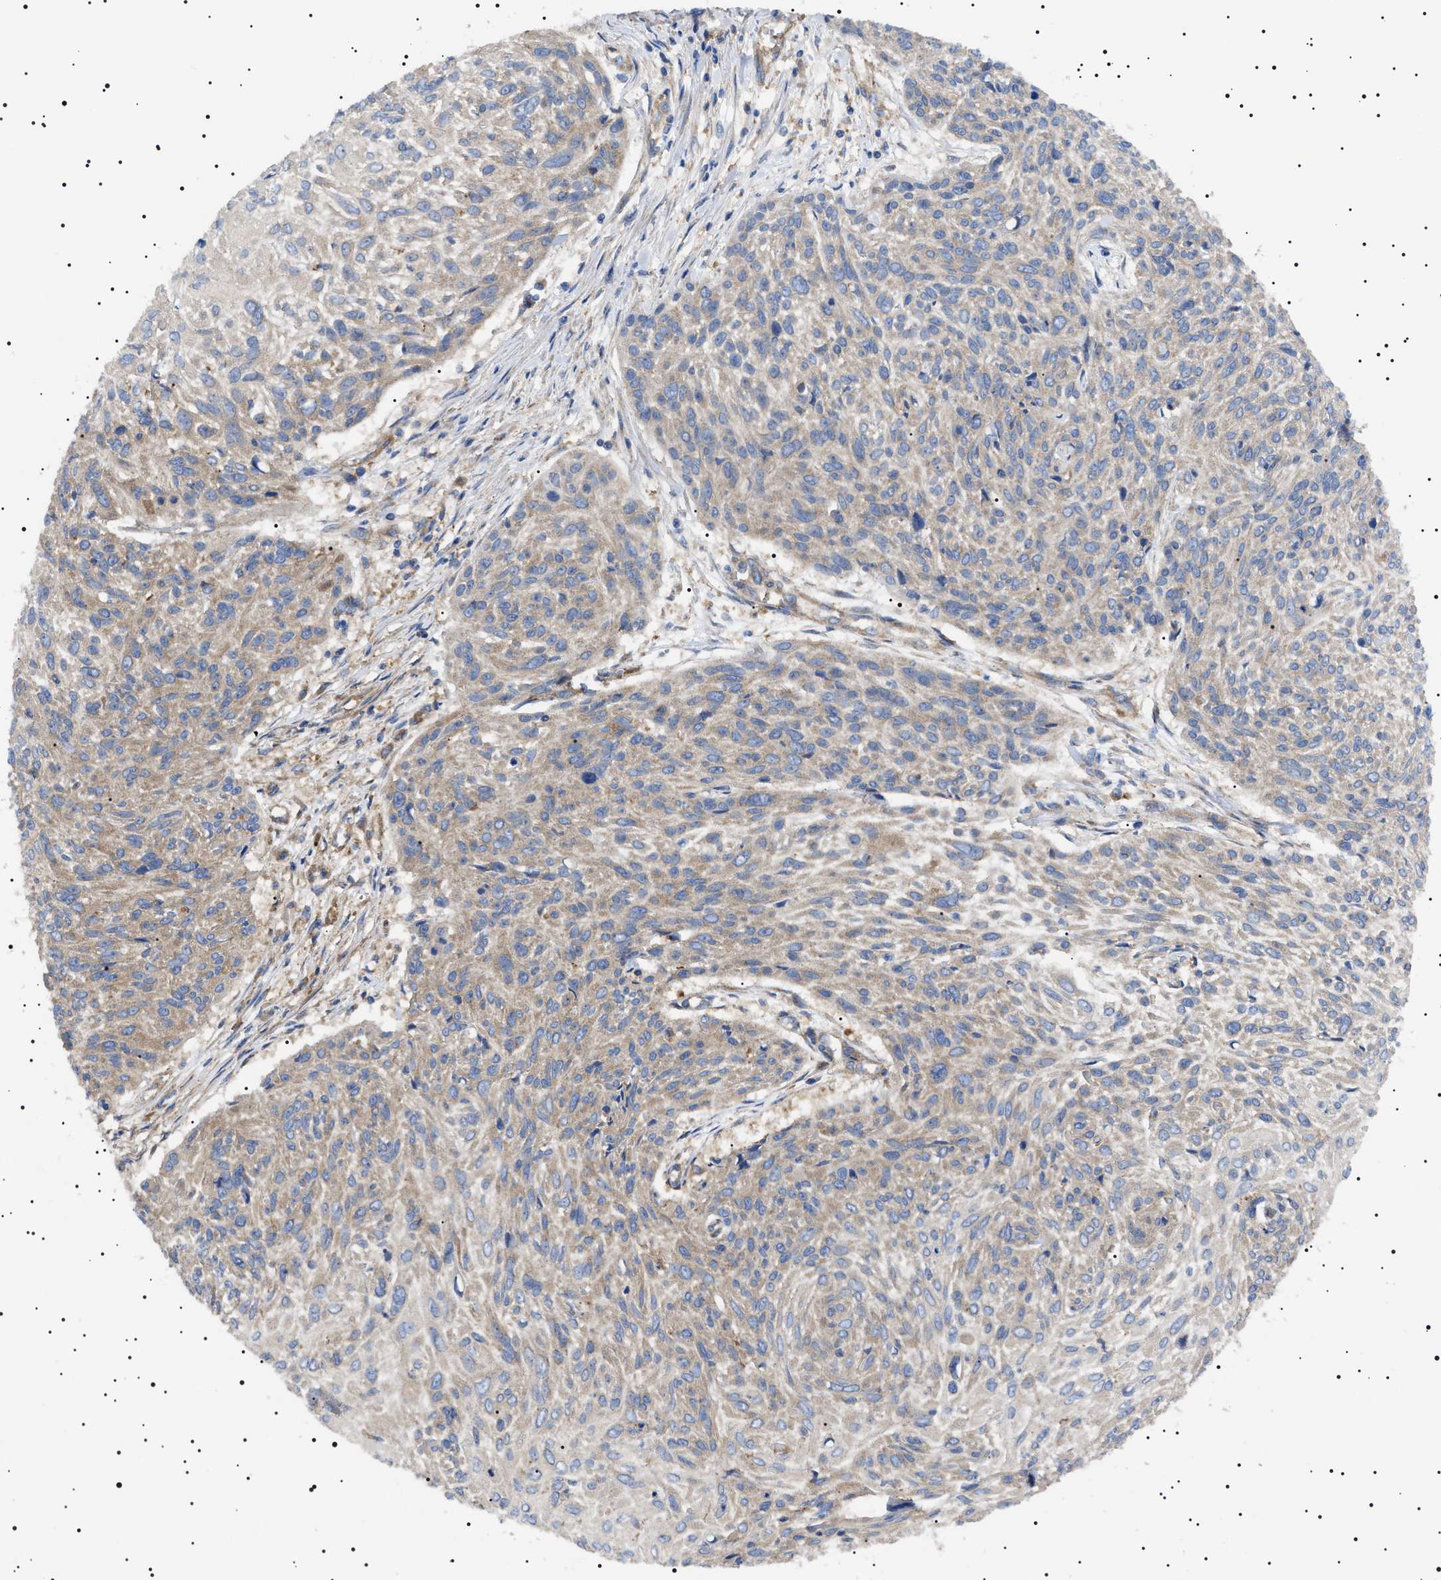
{"staining": {"intensity": "weak", "quantity": "<25%", "location": "cytoplasmic/membranous"}, "tissue": "cervical cancer", "cell_type": "Tumor cells", "image_type": "cancer", "snomed": [{"axis": "morphology", "description": "Squamous cell carcinoma, NOS"}, {"axis": "topography", "description": "Cervix"}], "caption": "Immunohistochemical staining of human squamous cell carcinoma (cervical) exhibits no significant staining in tumor cells. (DAB immunohistochemistry (IHC) visualized using brightfield microscopy, high magnification).", "gene": "TPP2", "patient": {"sex": "female", "age": 51}}